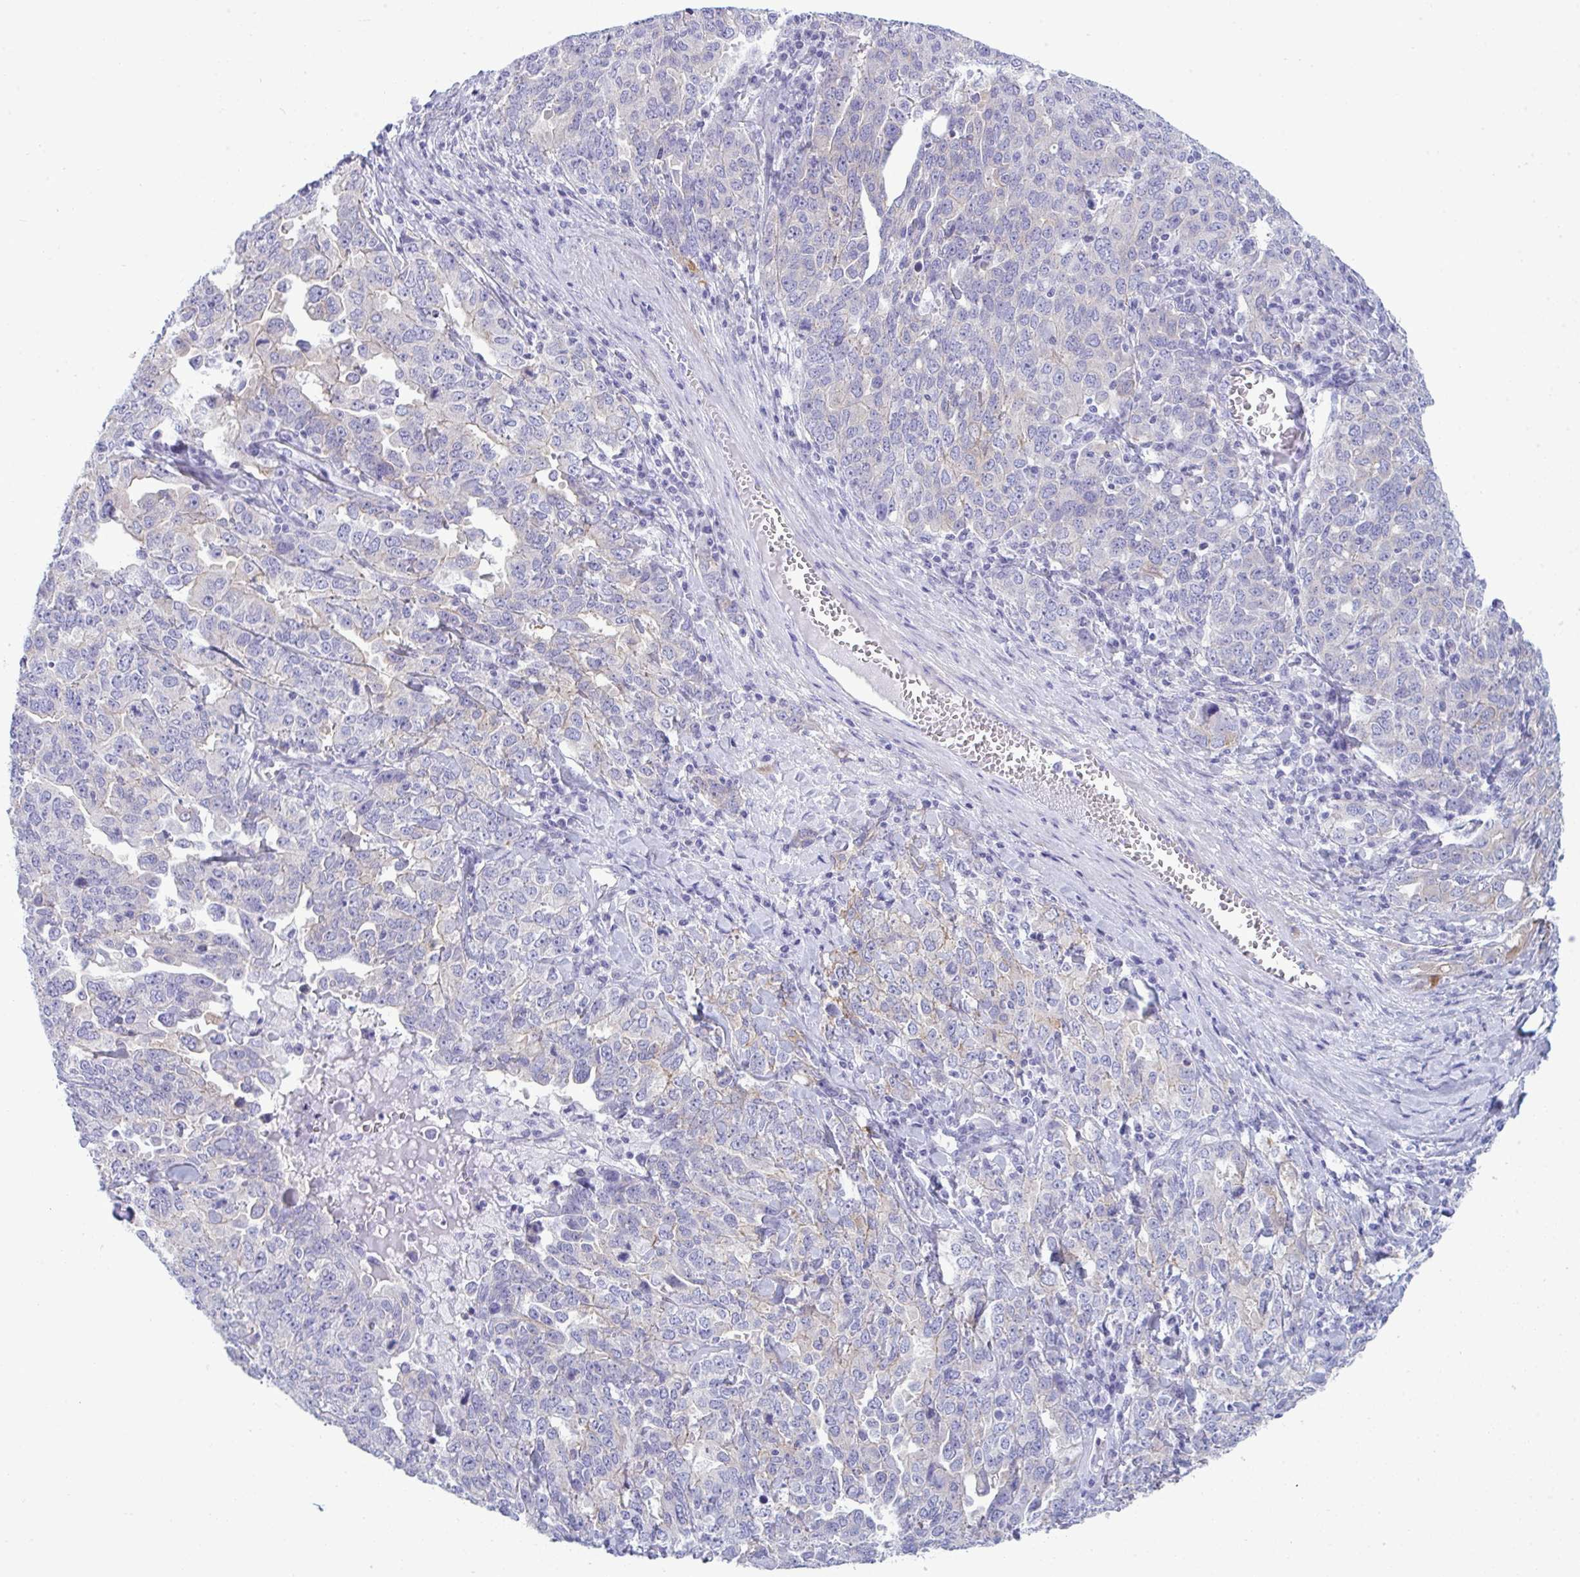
{"staining": {"intensity": "negative", "quantity": "none", "location": "none"}, "tissue": "ovarian cancer", "cell_type": "Tumor cells", "image_type": "cancer", "snomed": [{"axis": "morphology", "description": "Carcinoma, endometroid"}, {"axis": "topography", "description": "Ovary"}], "caption": "Photomicrograph shows no protein expression in tumor cells of endometroid carcinoma (ovarian) tissue. (Immunohistochemistry (ihc), brightfield microscopy, high magnification).", "gene": "MYH10", "patient": {"sex": "female", "age": 62}}